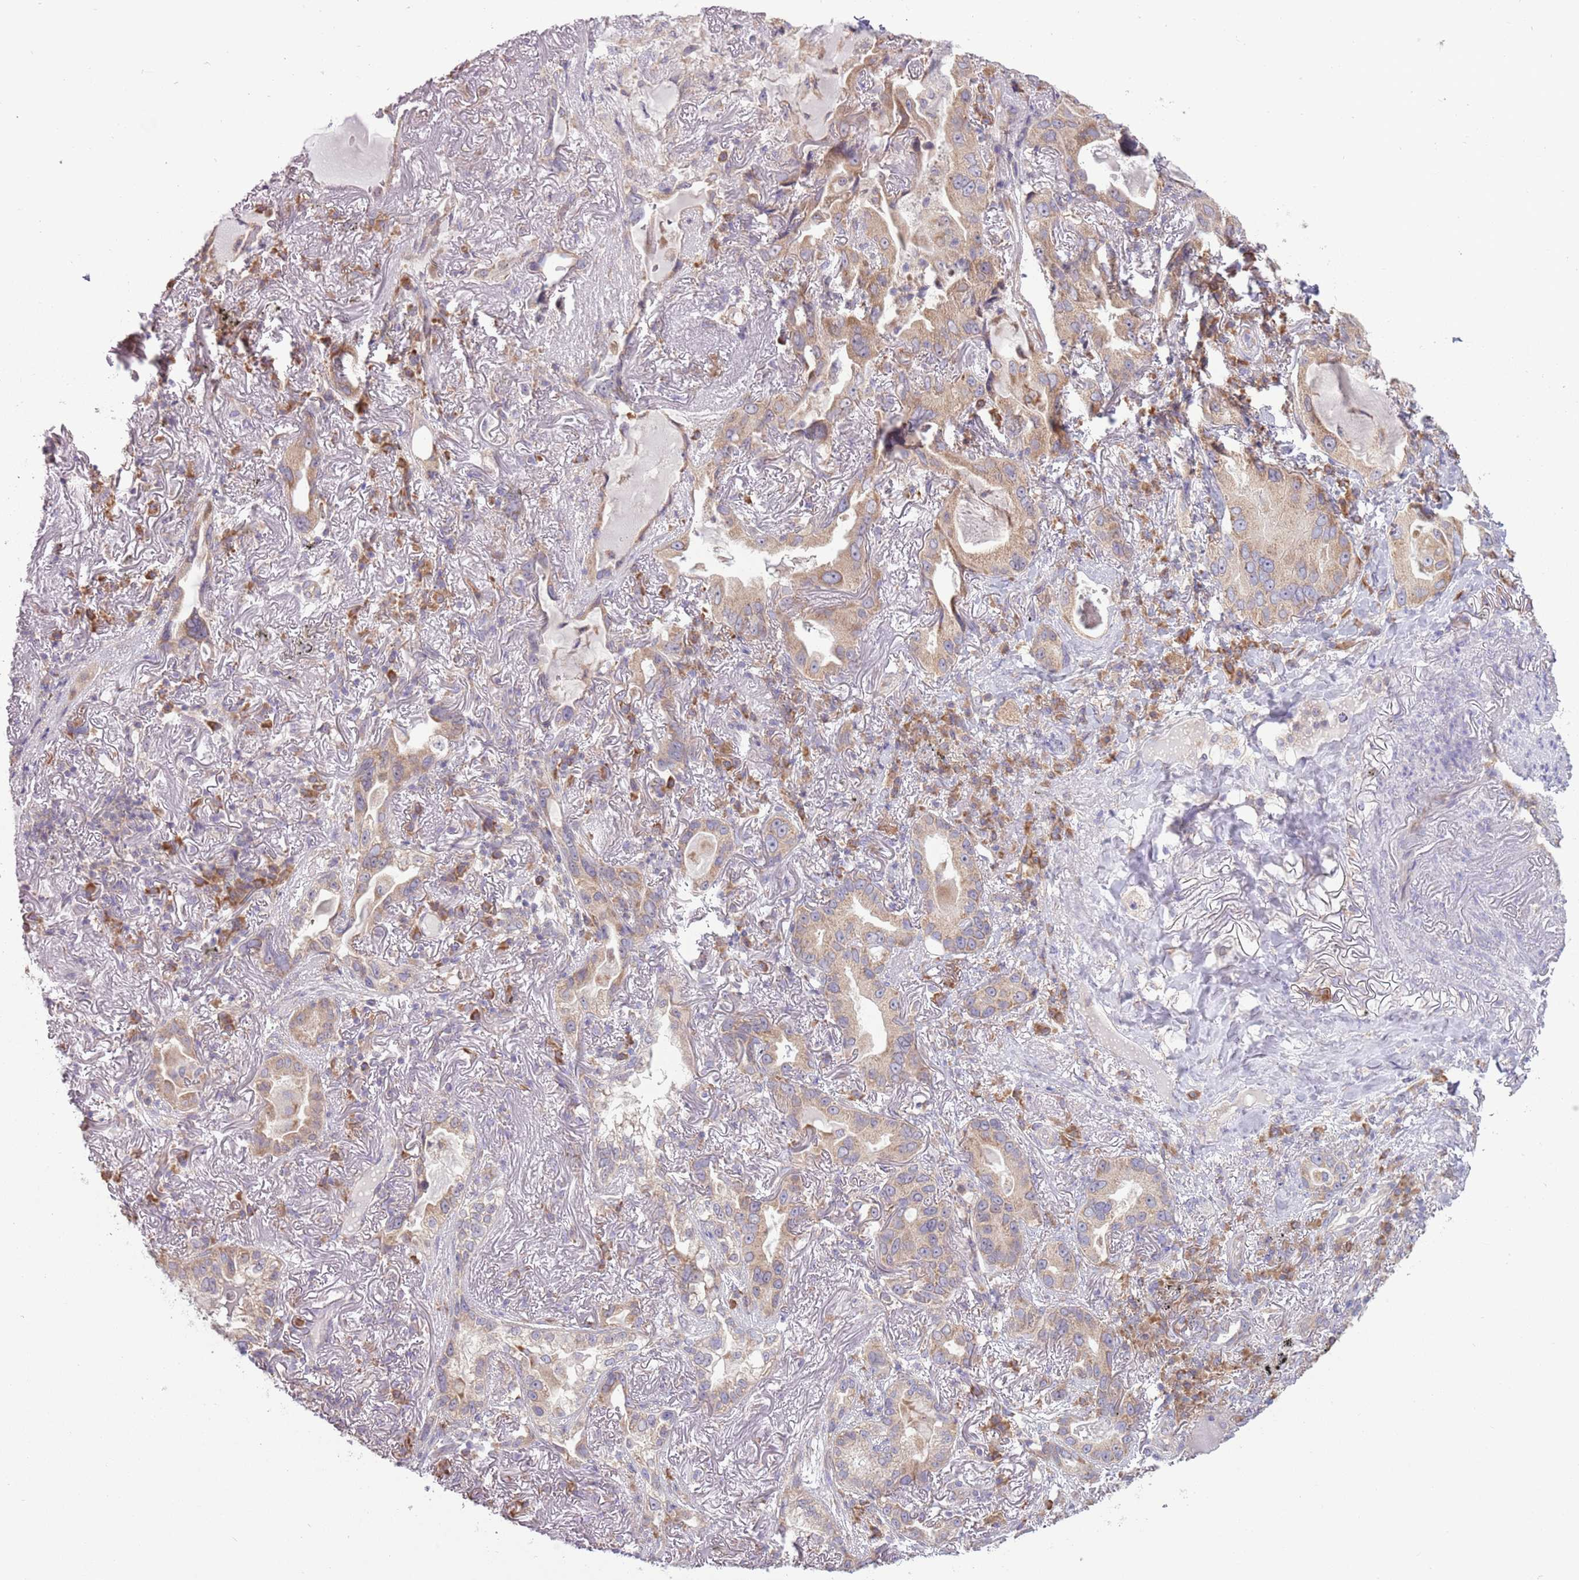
{"staining": {"intensity": "weak", "quantity": "25%-75%", "location": "cytoplasmic/membranous"}, "tissue": "lung cancer", "cell_type": "Tumor cells", "image_type": "cancer", "snomed": [{"axis": "morphology", "description": "Adenocarcinoma, NOS"}, {"axis": "topography", "description": "Lung"}], "caption": "About 25%-75% of tumor cells in lung cancer (adenocarcinoma) exhibit weak cytoplasmic/membranous protein staining as visualized by brown immunohistochemical staining.", "gene": "RPL17-C18orf32", "patient": {"sex": "female", "age": 69}}